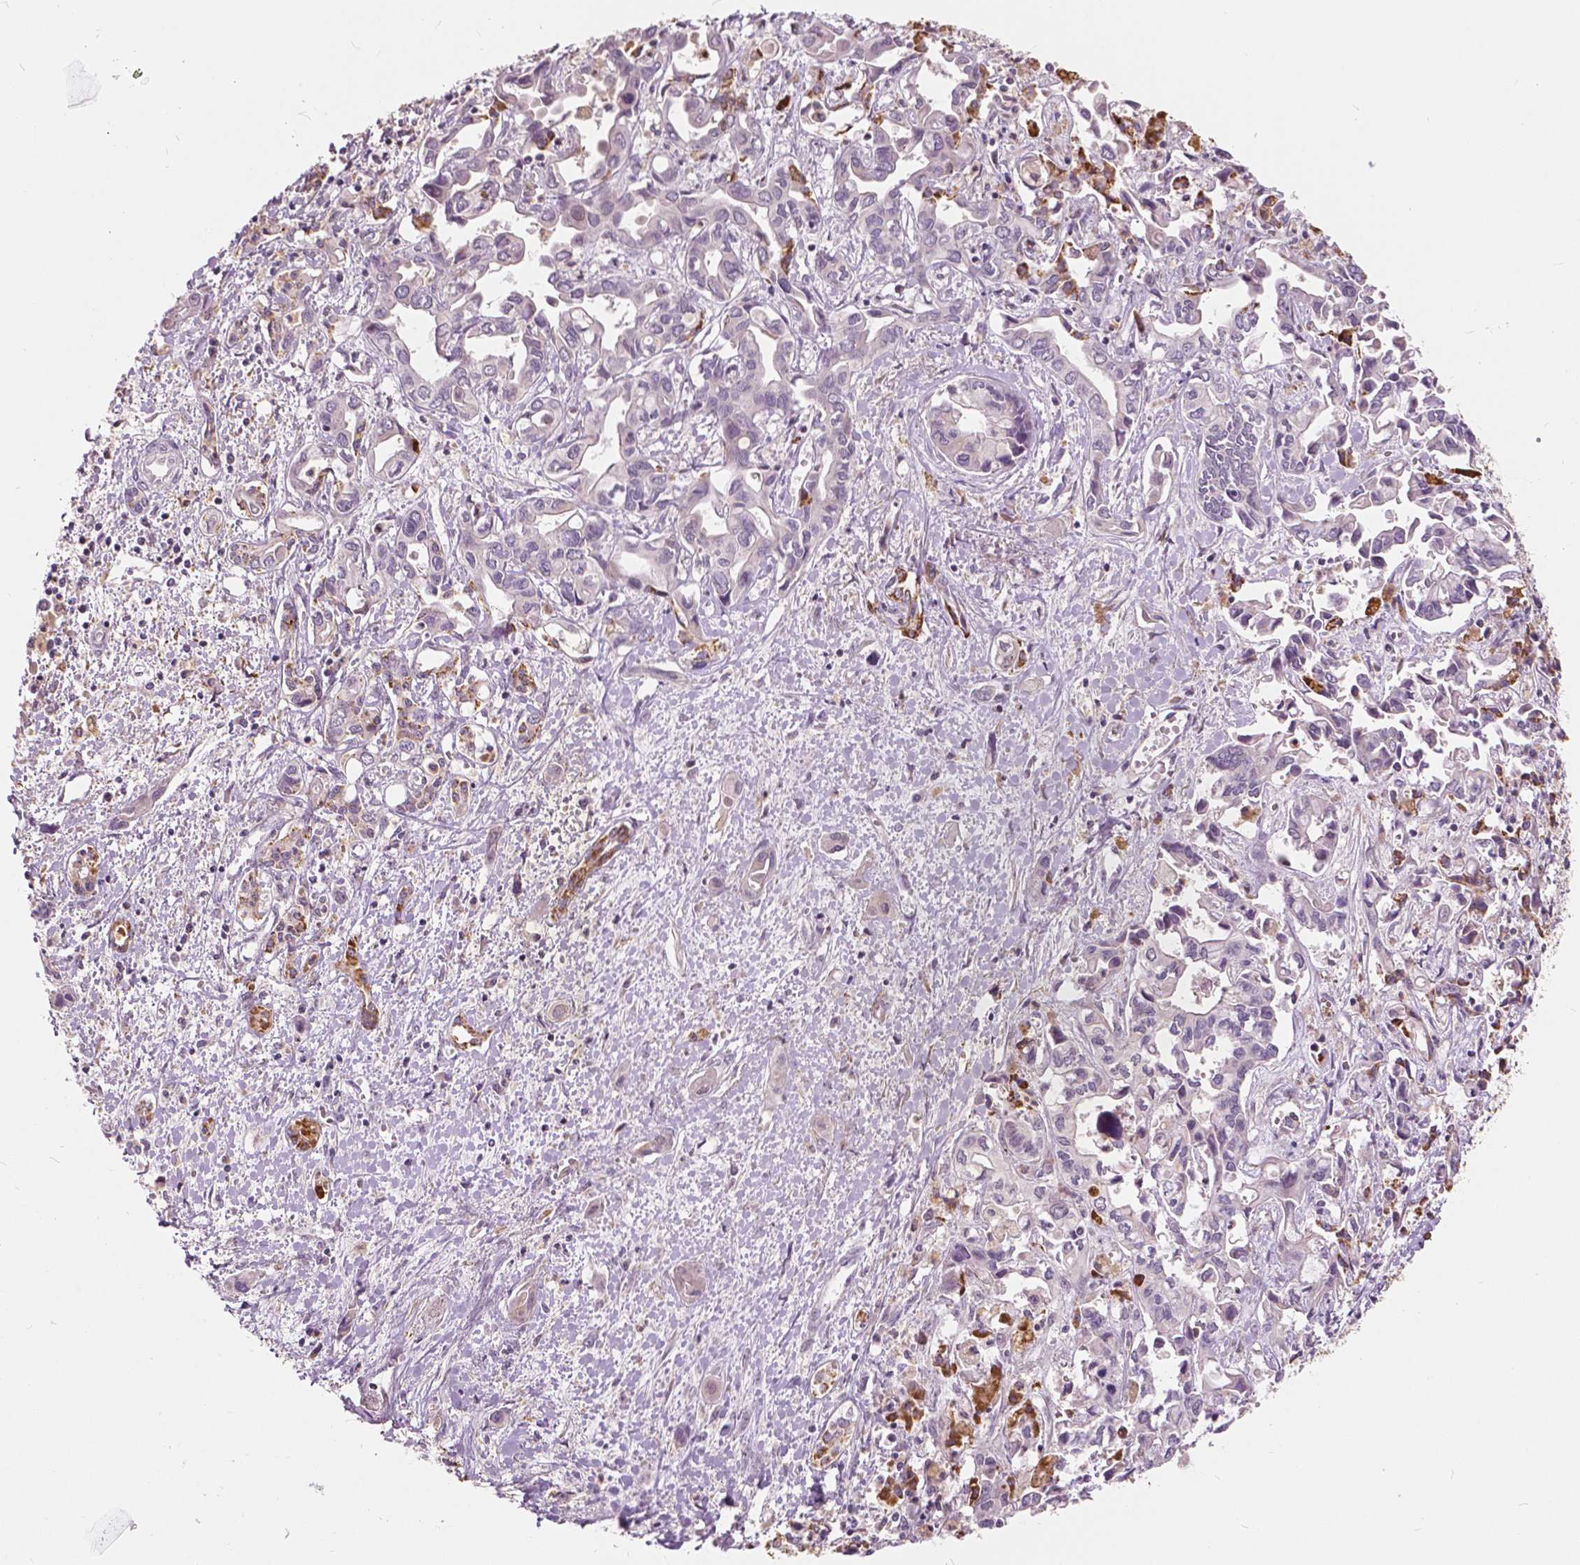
{"staining": {"intensity": "negative", "quantity": "none", "location": "none"}, "tissue": "liver cancer", "cell_type": "Tumor cells", "image_type": "cancer", "snomed": [{"axis": "morphology", "description": "Cholangiocarcinoma"}, {"axis": "topography", "description": "Liver"}], "caption": "Image shows no protein expression in tumor cells of liver cholangiocarcinoma tissue.", "gene": "DLX6", "patient": {"sex": "female", "age": 64}}